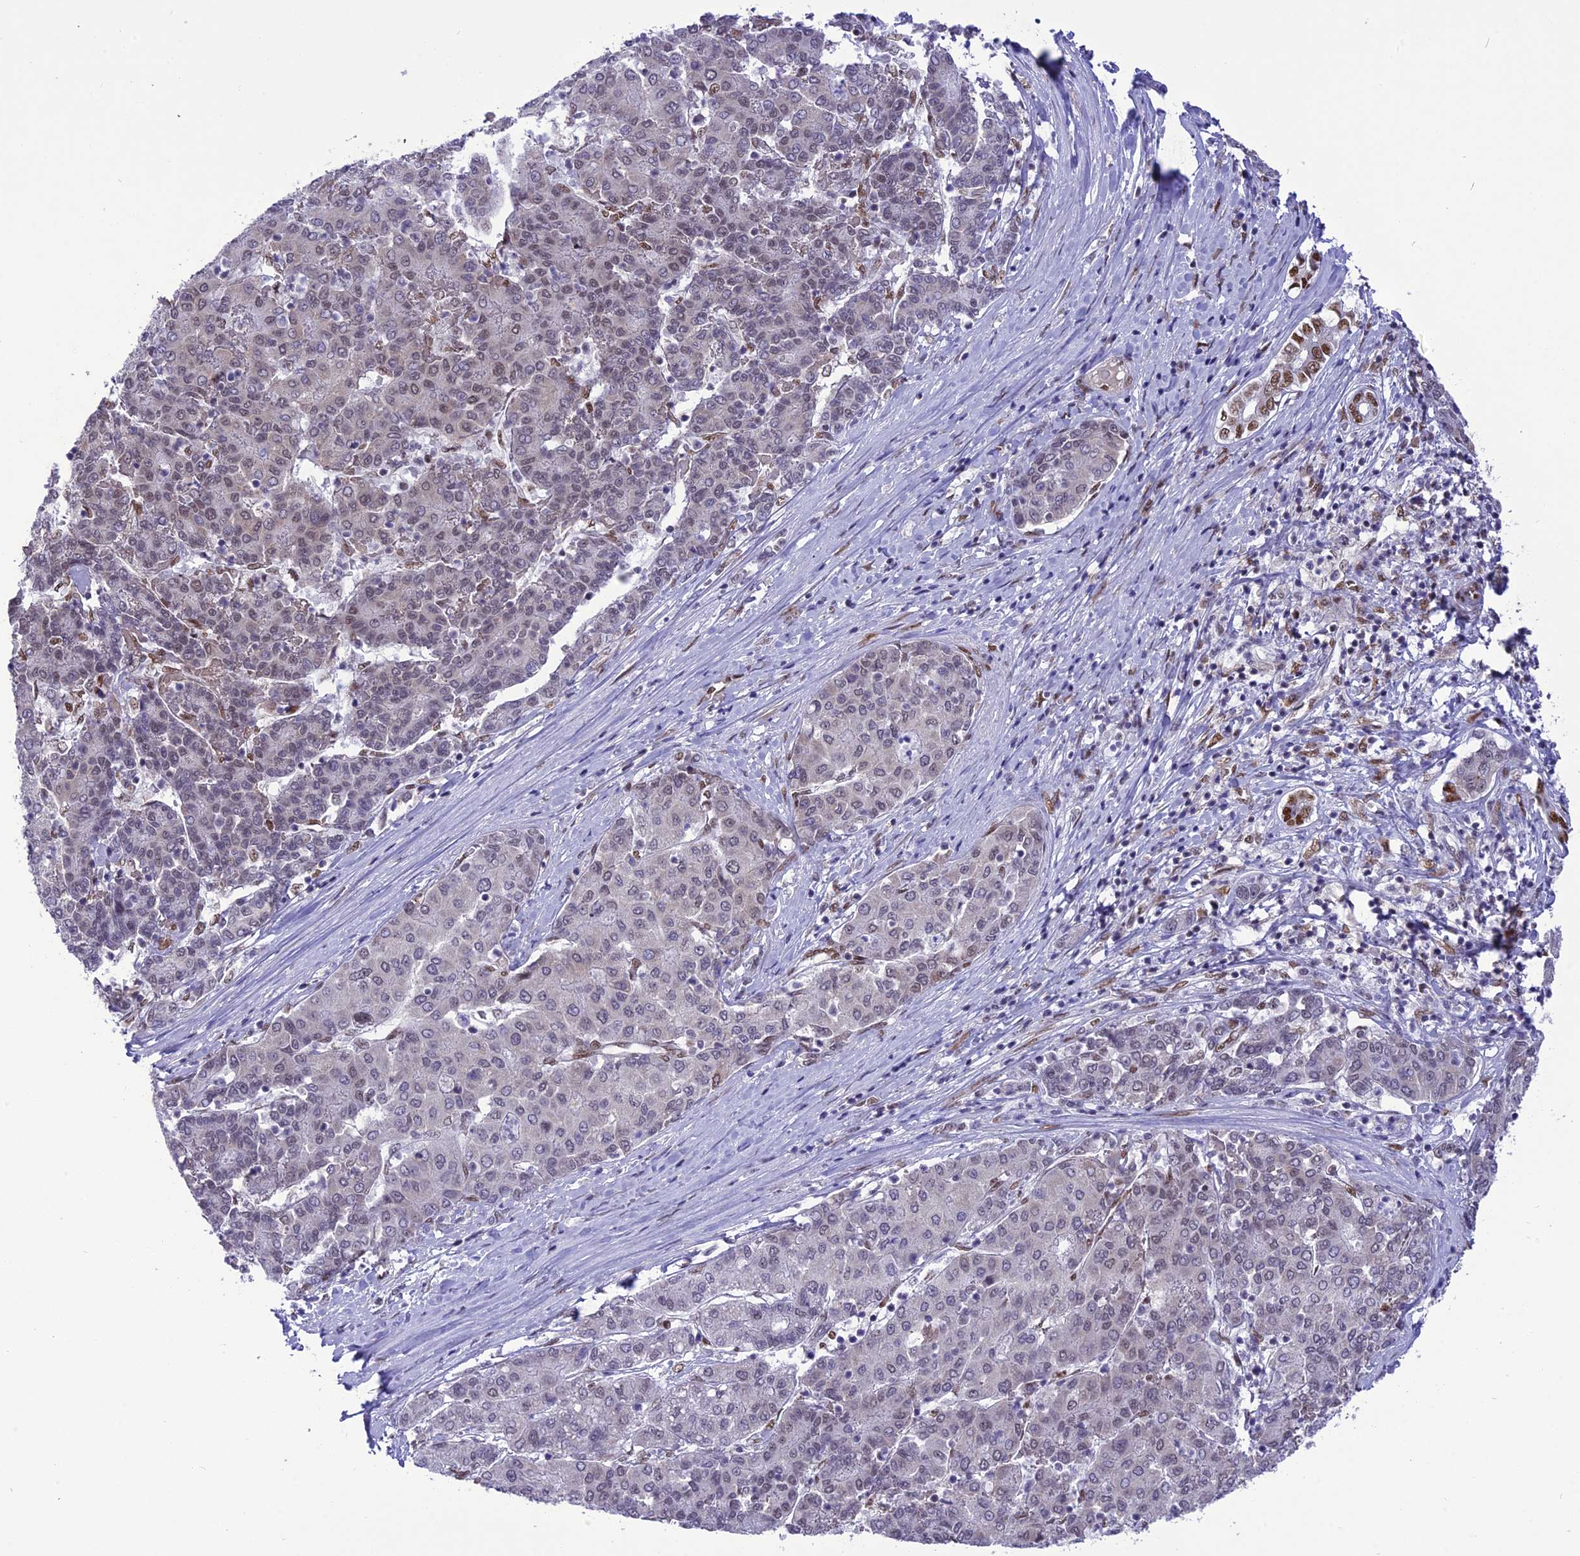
{"staining": {"intensity": "weak", "quantity": "25%-75%", "location": "nuclear"}, "tissue": "liver cancer", "cell_type": "Tumor cells", "image_type": "cancer", "snomed": [{"axis": "morphology", "description": "Carcinoma, Hepatocellular, NOS"}, {"axis": "topography", "description": "Liver"}], "caption": "A photomicrograph showing weak nuclear positivity in approximately 25%-75% of tumor cells in liver cancer (hepatocellular carcinoma), as visualized by brown immunohistochemical staining.", "gene": "DDX1", "patient": {"sex": "male", "age": 65}}